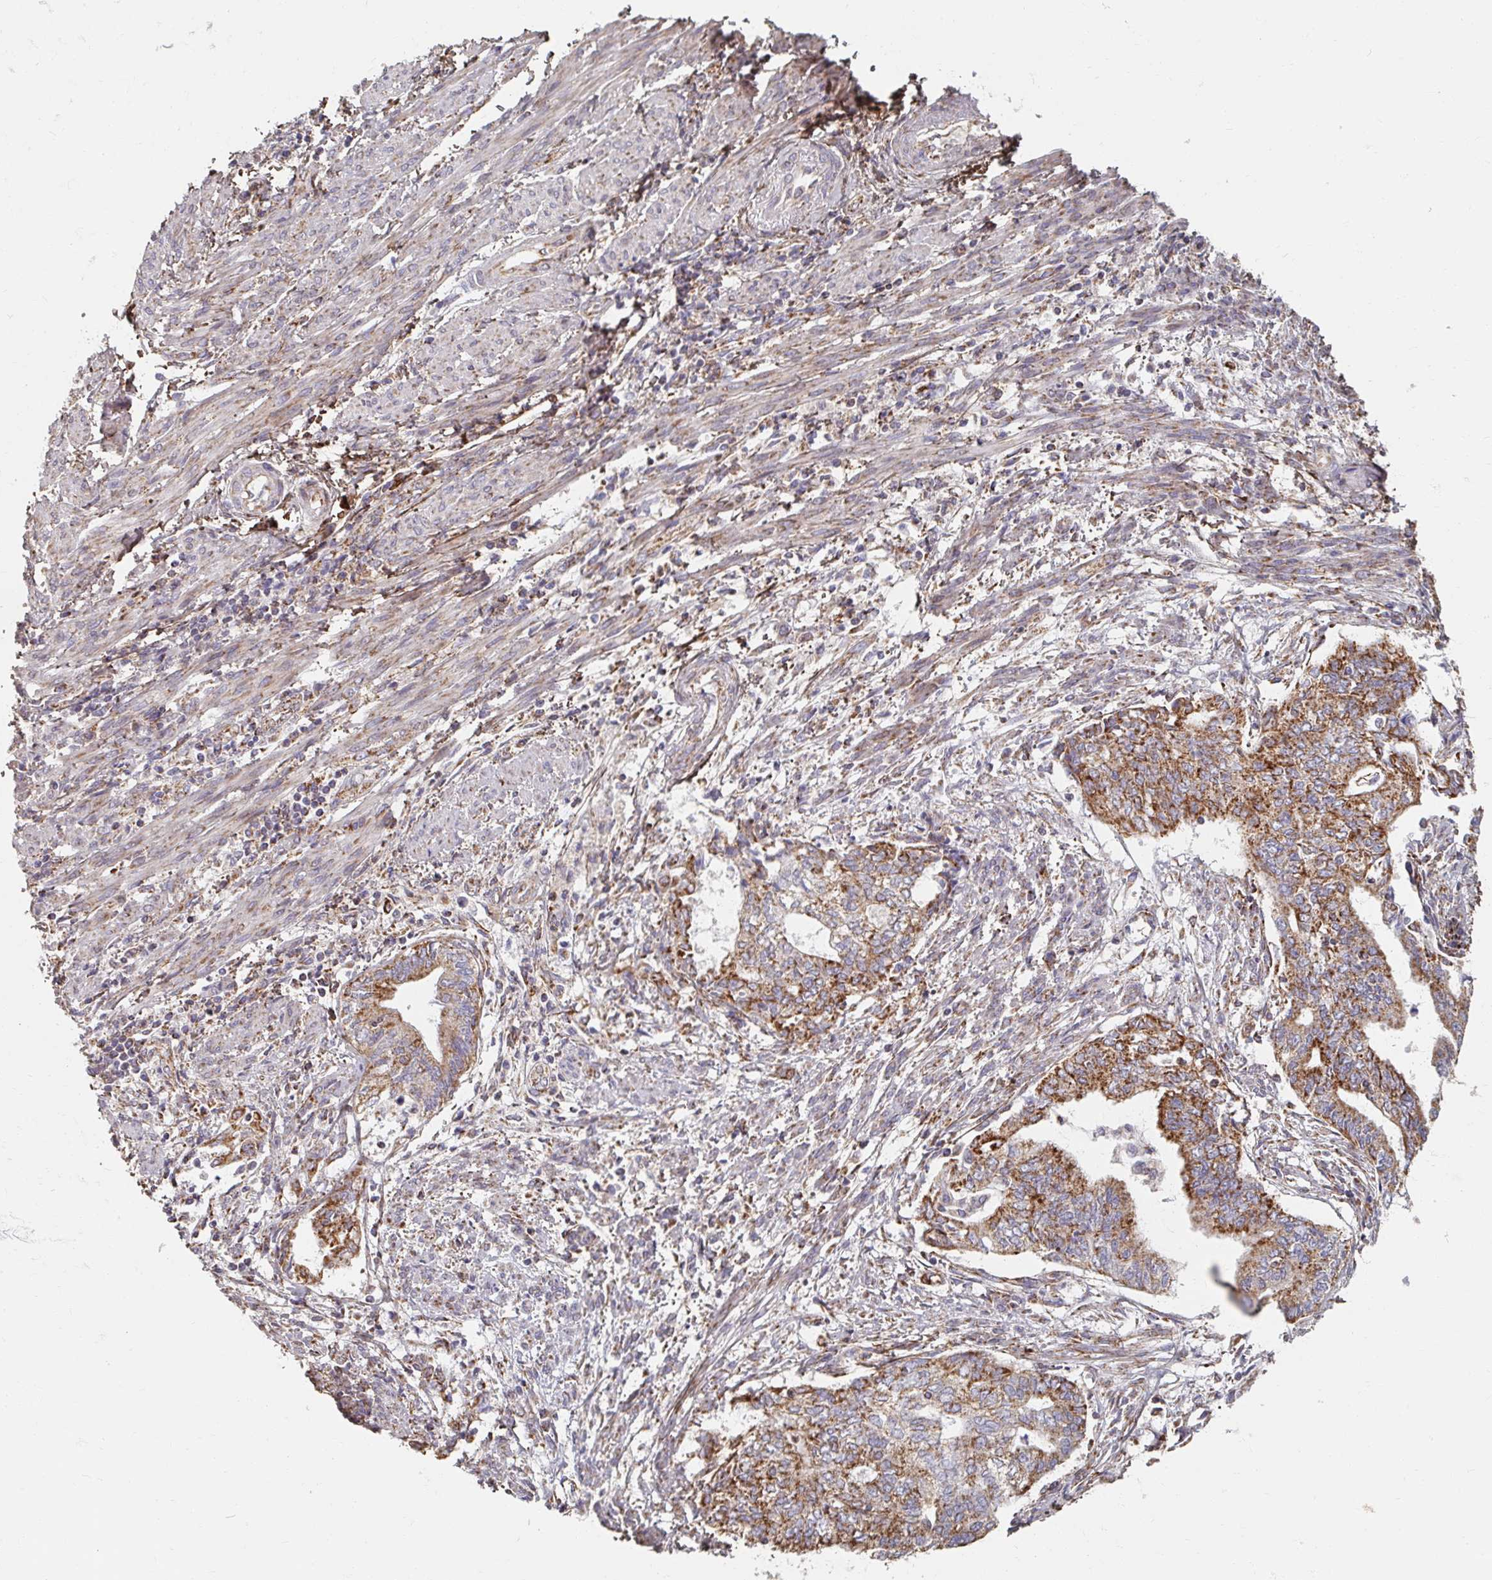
{"staining": {"intensity": "moderate", "quantity": ">75%", "location": "cytoplasmic/membranous"}, "tissue": "endometrial cancer", "cell_type": "Tumor cells", "image_type": "cancer", "snomed": [{"axis": "morphology", "description": "Adenocarcinoma, NOS"}, {"axis": "topography", "description": "Endometrium"}], "caption": "A high-resolution image shows IHC staining of endometrial cancer, which exhibits moderate cytoplasmic/membranous positivity in approximately >75% of tumor cells. The staining was performed using DAB (3,3'-diaminobenzidine), with brown indicating positive protein expression. Nuclei are stained blue with hematoxylin.", "gene": "MAVS", "patient": {"sex": "female", "age": 65}}